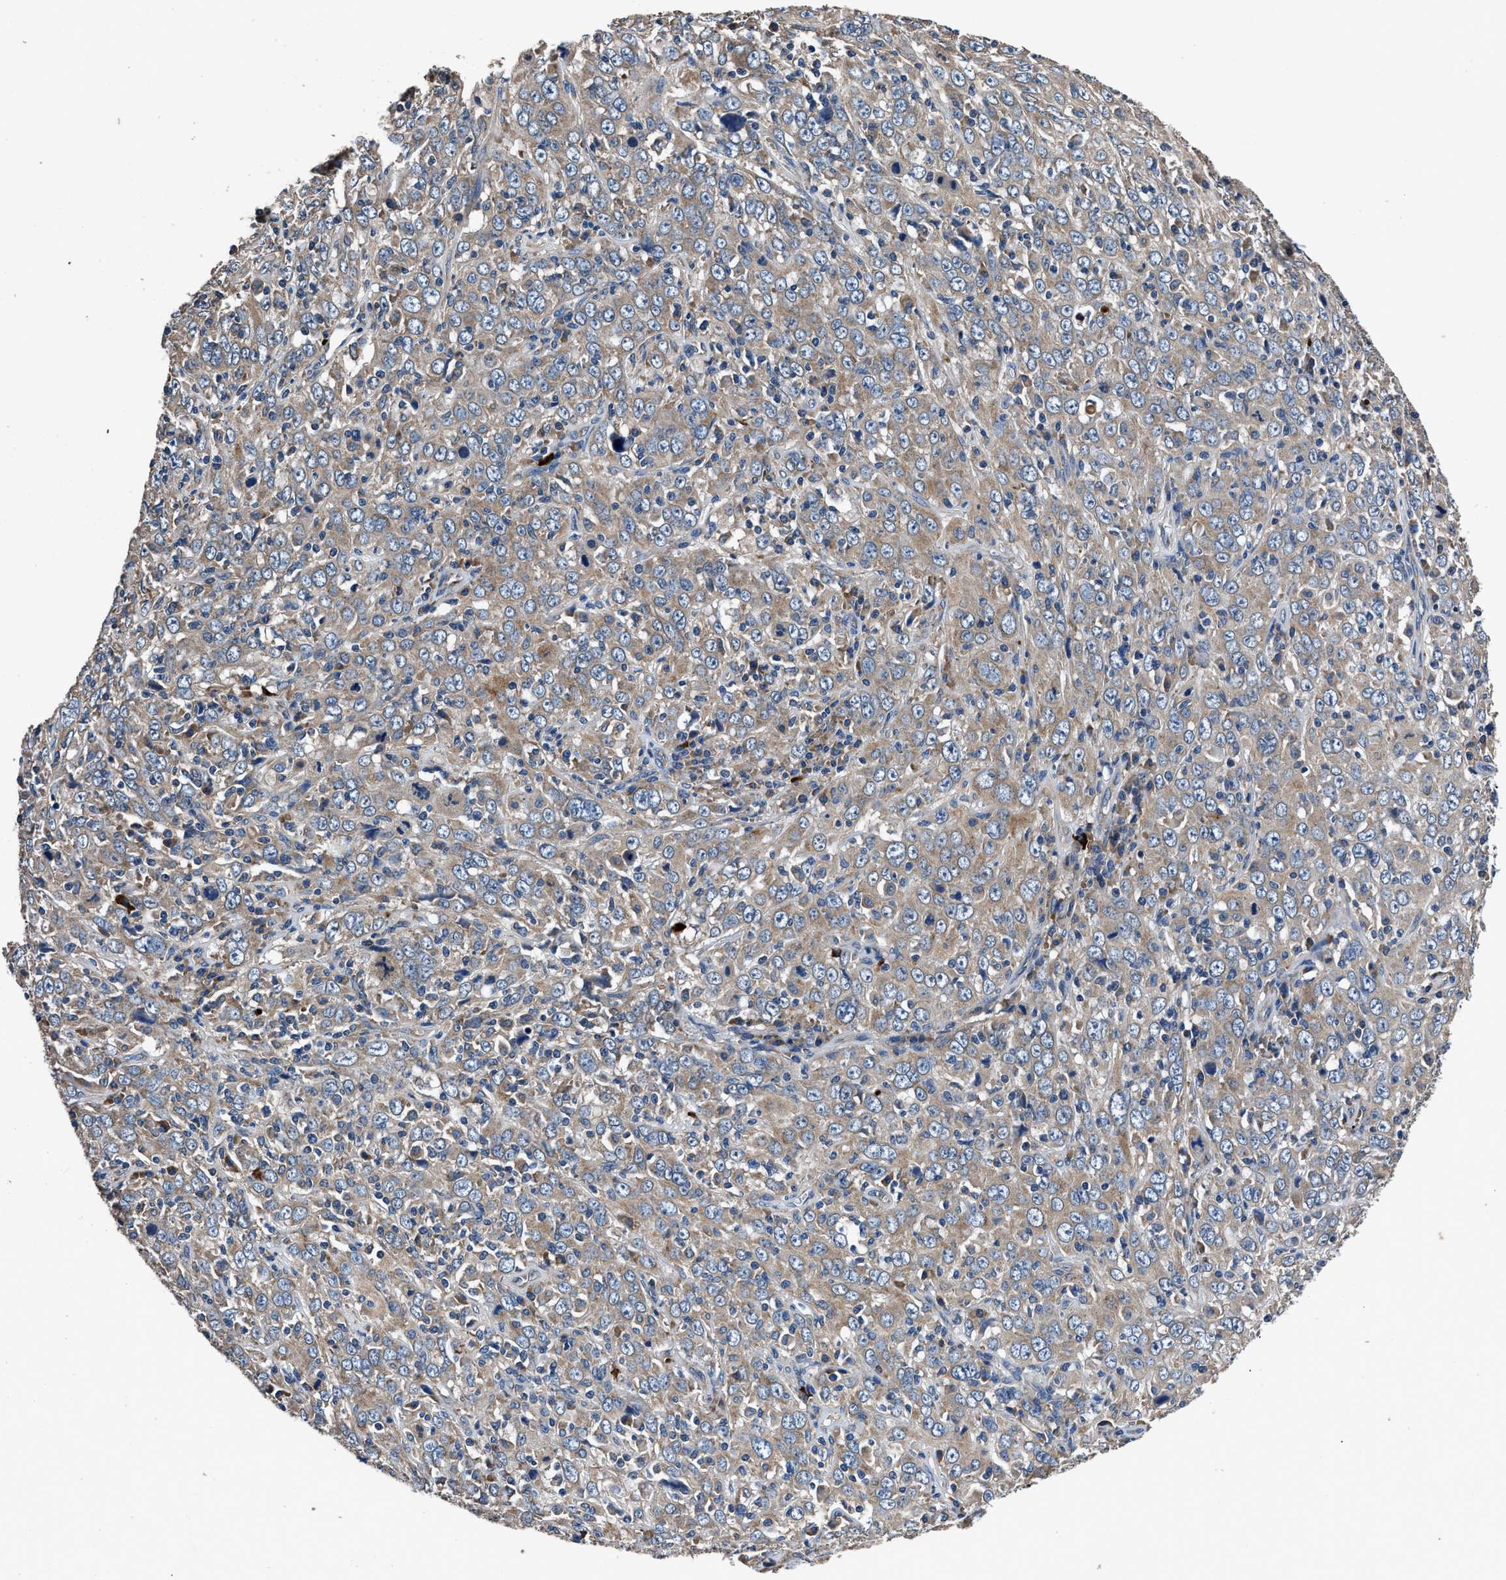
{"staining": {"intensity": "moderate", "quantity": ">75%", "location": "cytoplasmic/membranous"}, "tissue": "cervical cancer", "cell_type": "Tumor cells", "image_type": "cancer", "snomed": [{"axis": "morphology", "description": "Squamous cell carcinoma, NOS"}, {"axis": "topography", "description": "Cervix"}], "caption": "Squamous cell carcinoma (cervical) stained with a brown dye demonstrates moderate cytoplasmic/membranous positive positivity in about >75% of tumor cells.", "gene": "DHRS7B", "patient": {"sex": "female", "age": 46}}